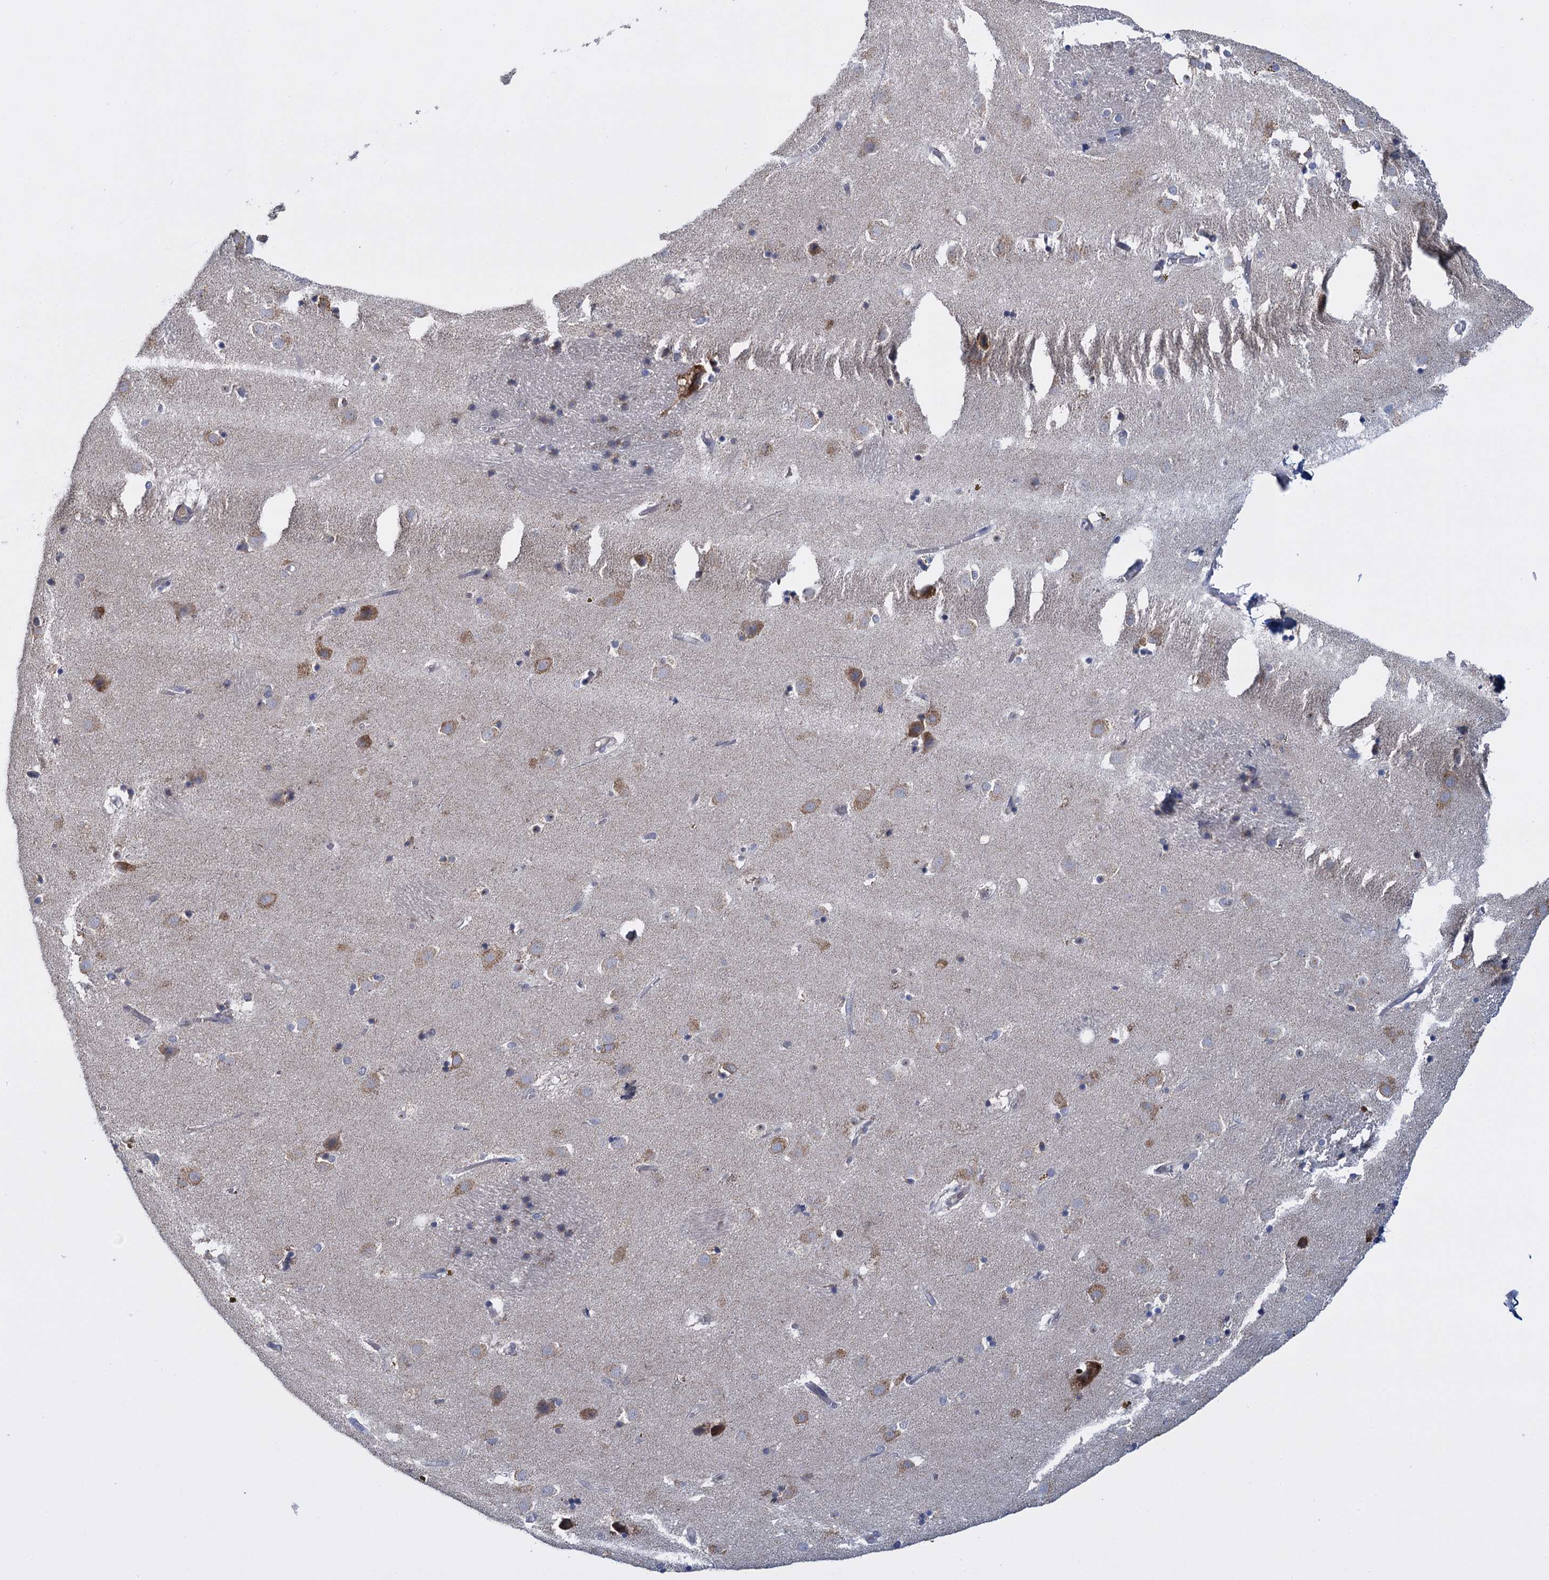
{"staining": {"intensity": "weak", "quantity": "<25%", "location": "cytoplasmic/membranous"}, "tissue": "caudate", "cell_type": "Glial cells", "image_type": "normal", "snomed": [{"axis": "morphology", "description": "Normal tissue, NOS"}, {"axis": "topography", "description": "Lateral ventricle wall"}], "caption": "This micrograph is of unremarkable caudate stained with immunohistochemistry to label a protein in brown with the nuclei are counter-stained blue. There is no positivity in glial cells. The staining was performed using DAB to visualize the protein expression in brown, while the nuclei were stained in blue with hematoxylin (Magnification: 20x).", "gene": "GSTM2", "patient": {"sex": "male", "age": 70}}